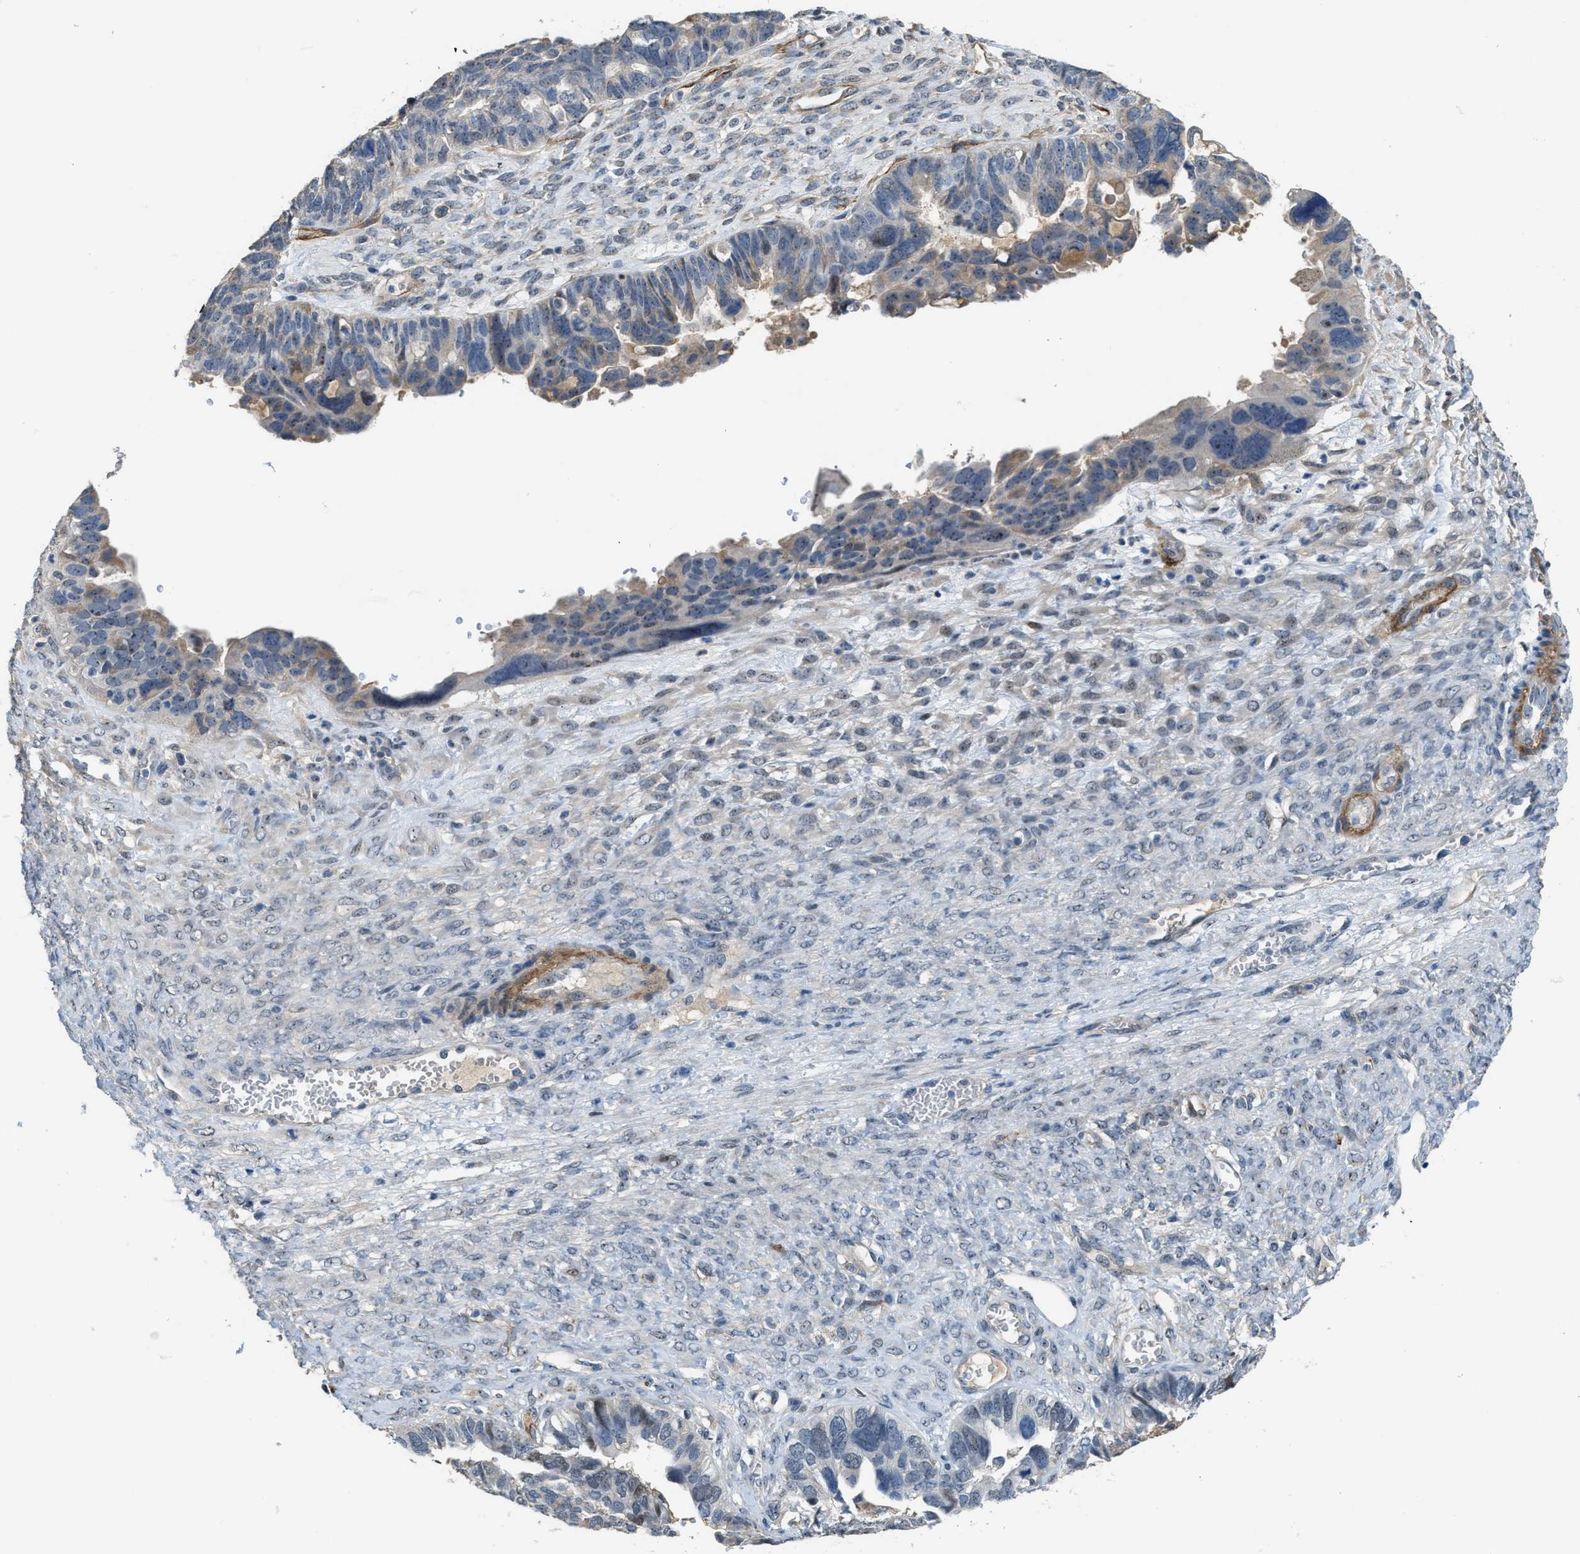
{"staining": {"intensity": "weak", "quantity": "25%-75%", "location": "cytoplasmic/membranous,nuclear"}, "tissue": "ovarian cancer", "cell_type": "Tumor cells", "image_type": "cancer", "snomed": [{"axis": "morphology", "description": "Cystadenocarcinoma, serous, NOS"}, {"axis": "topography", "description": "Ovary"}], "caption": "Immunohistochemistry micrograph of human ovarian serous cystadenocarcinoma stained for a protein (brown), which demonstrates low levels of weak cytoplasmic/membranous and nuclear staining in about 25%-75% of tumor cells.", "gene": "ZNF783", "patient": {"sex": "female", "age": 79}}